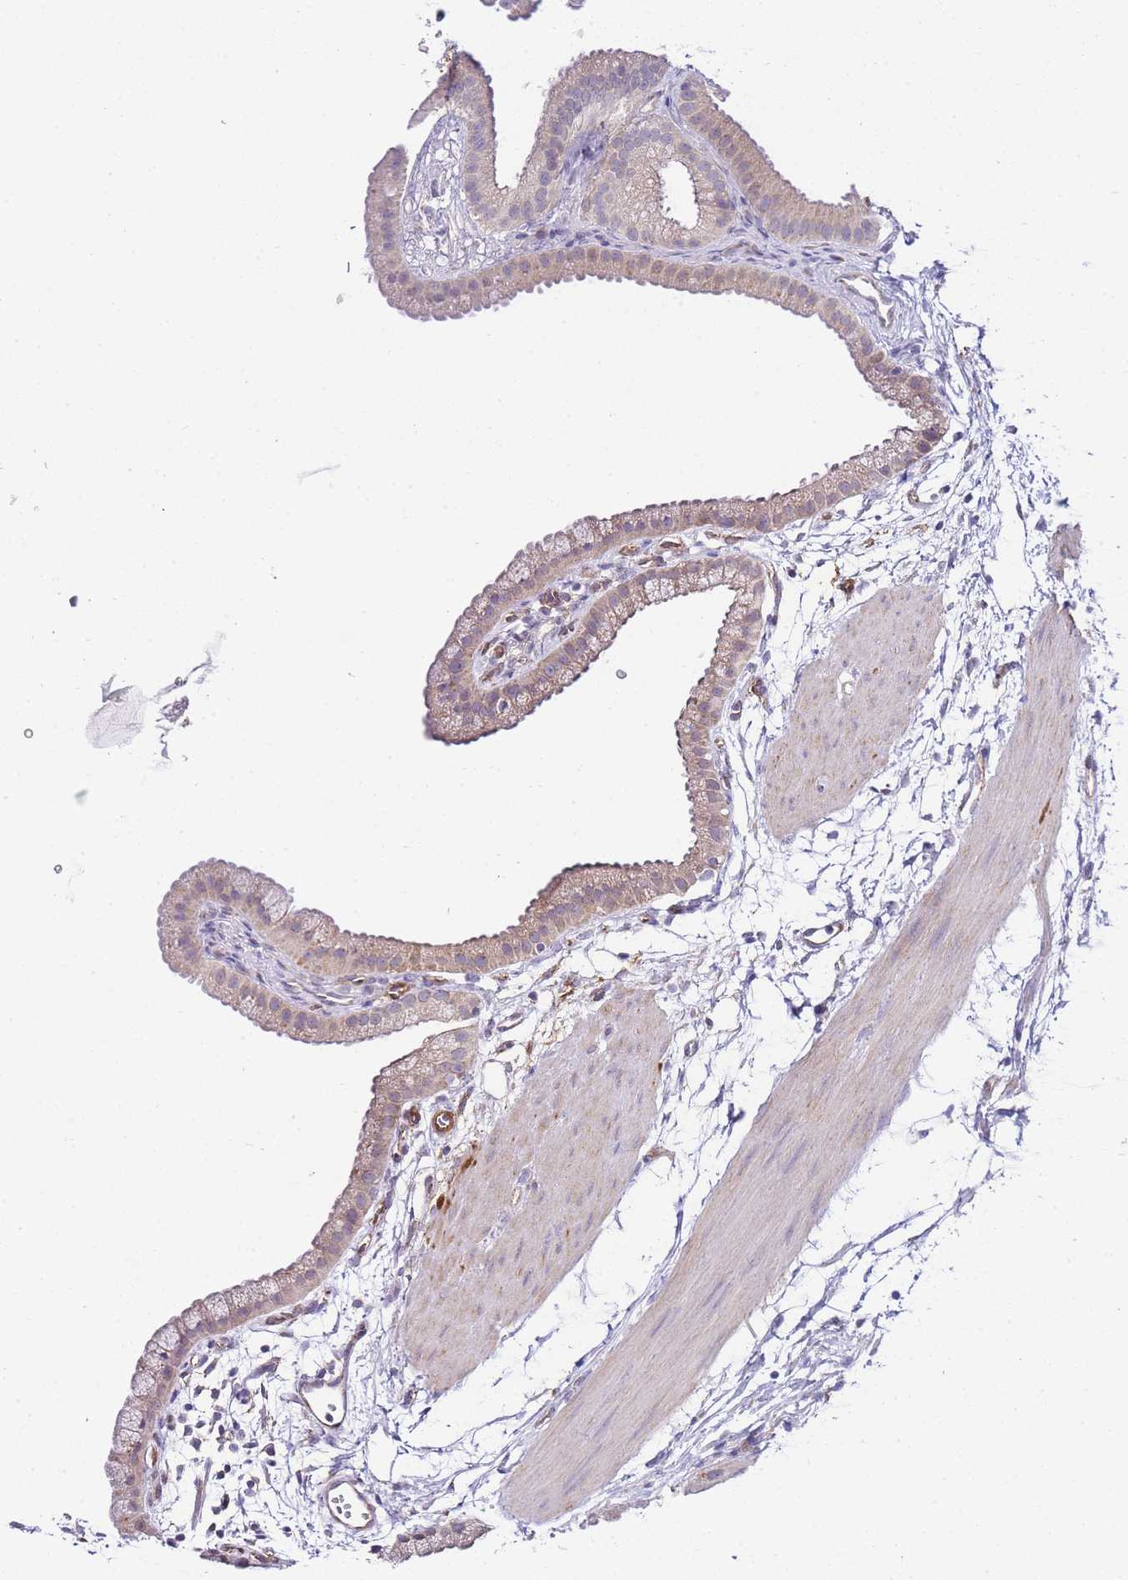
{"staining": {"intensity": "moderate", "quantity": "25%-75%", "location": "cytoplasmic/membranous"}, "tissue": "gallbladder", "cell_type": "Glandular cells", "image_type": "normal", "snomed": [{"axis": "morphology", "description": "Normal tissue, NOS"}, {"axis": "topography", "description": "Gallbladder"}], "caption": "IHC of normal human gallbladder exhibits medium levels of moderate cytoplasmic/membranous staining in approximately 25%-75% of glandular cells.", "gene": "PDCD7", "patient": {"sex": "female", "age": 64}}